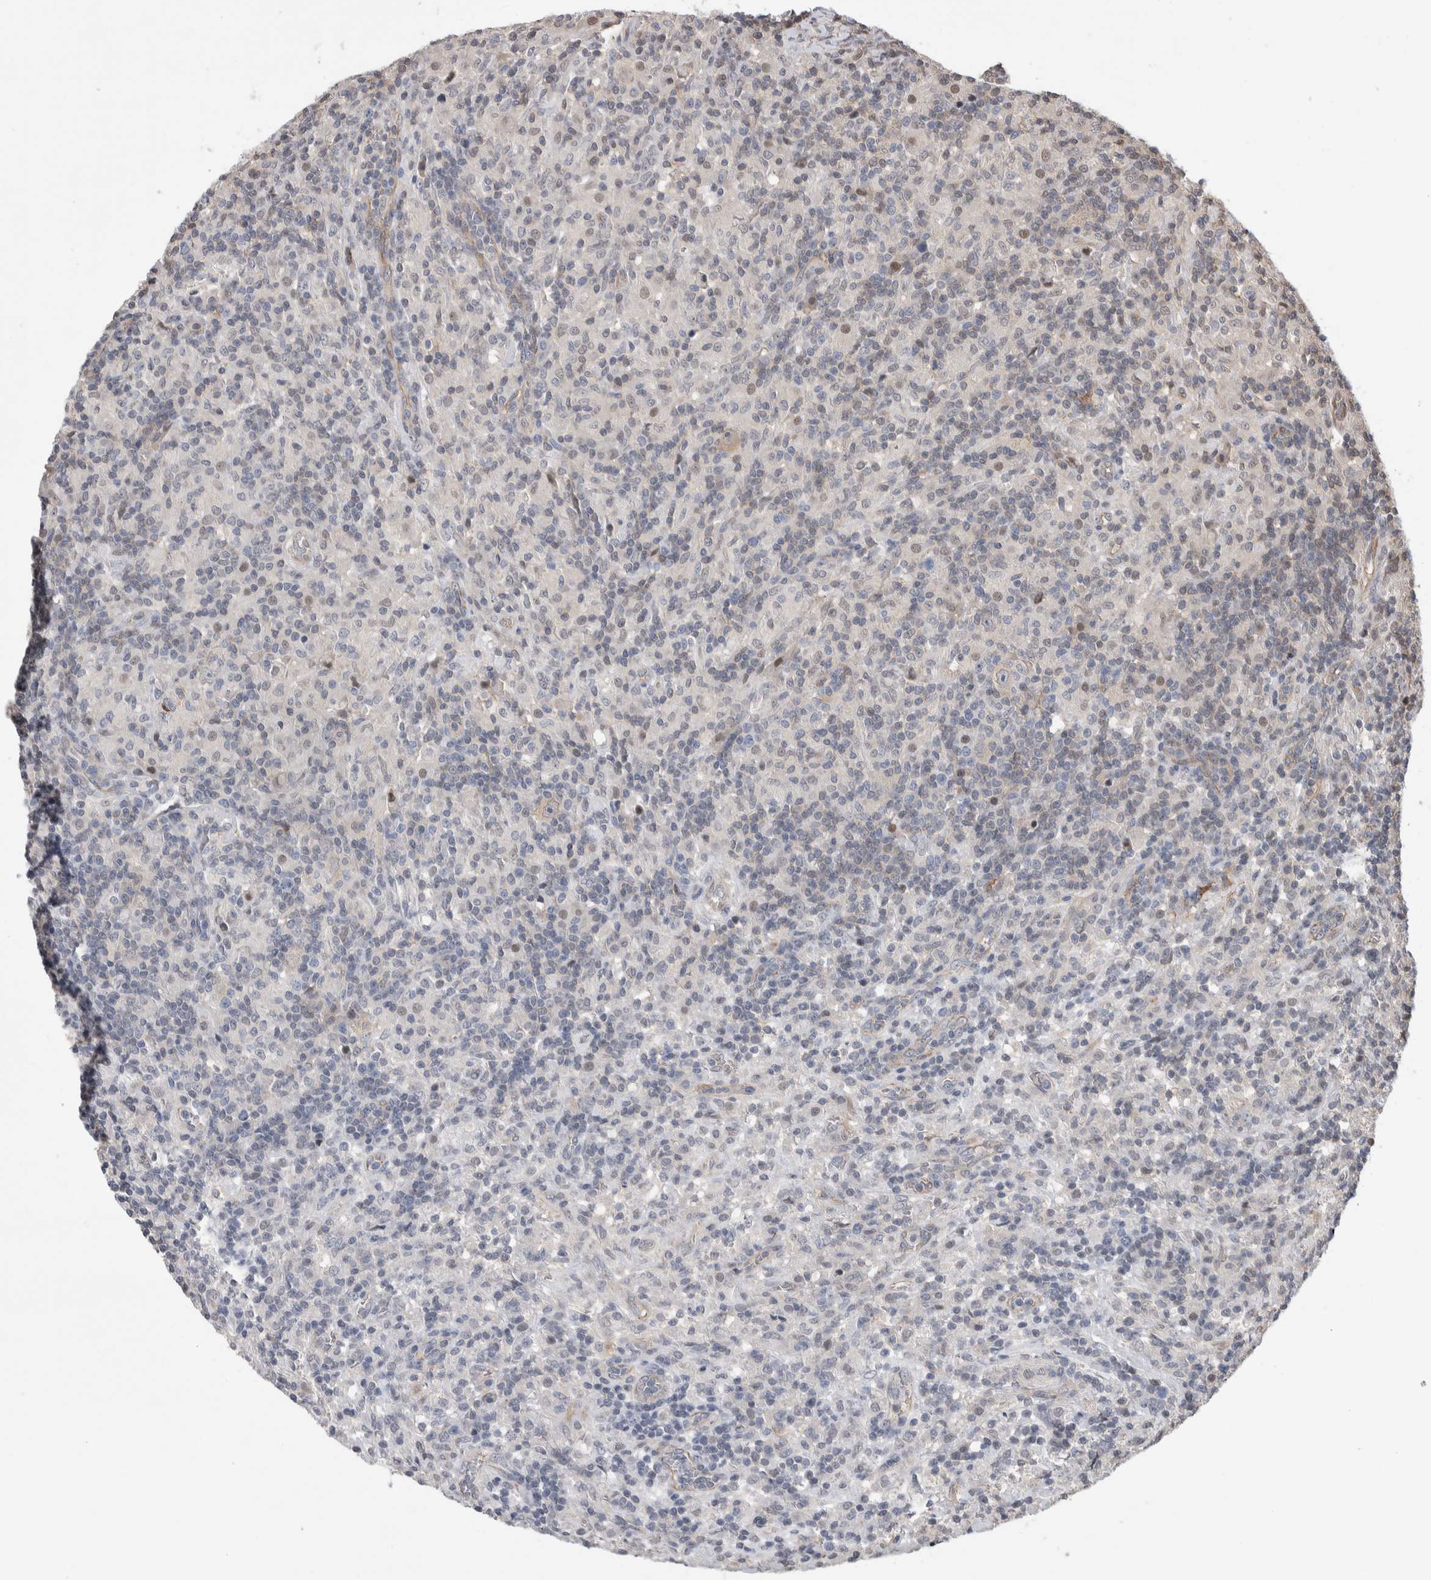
{"staining": {"intensity": "negative", "quantity": "none", "location": "none"}, "tissue": "lymphoma", "cell_type": "Tumor cells", "image_type": "cancer", "snomed": [{"axis": "morphology", "description": "Hodgkin's disease, NOS"}, {"axis": "topography", "description": "Lymph node"}], "caption": "The image reveals no significant positivity in tumor cells of Hodgkin's disease.", "gene": "ZBTB49", "patient": {"sex": "male", "age": 70}}